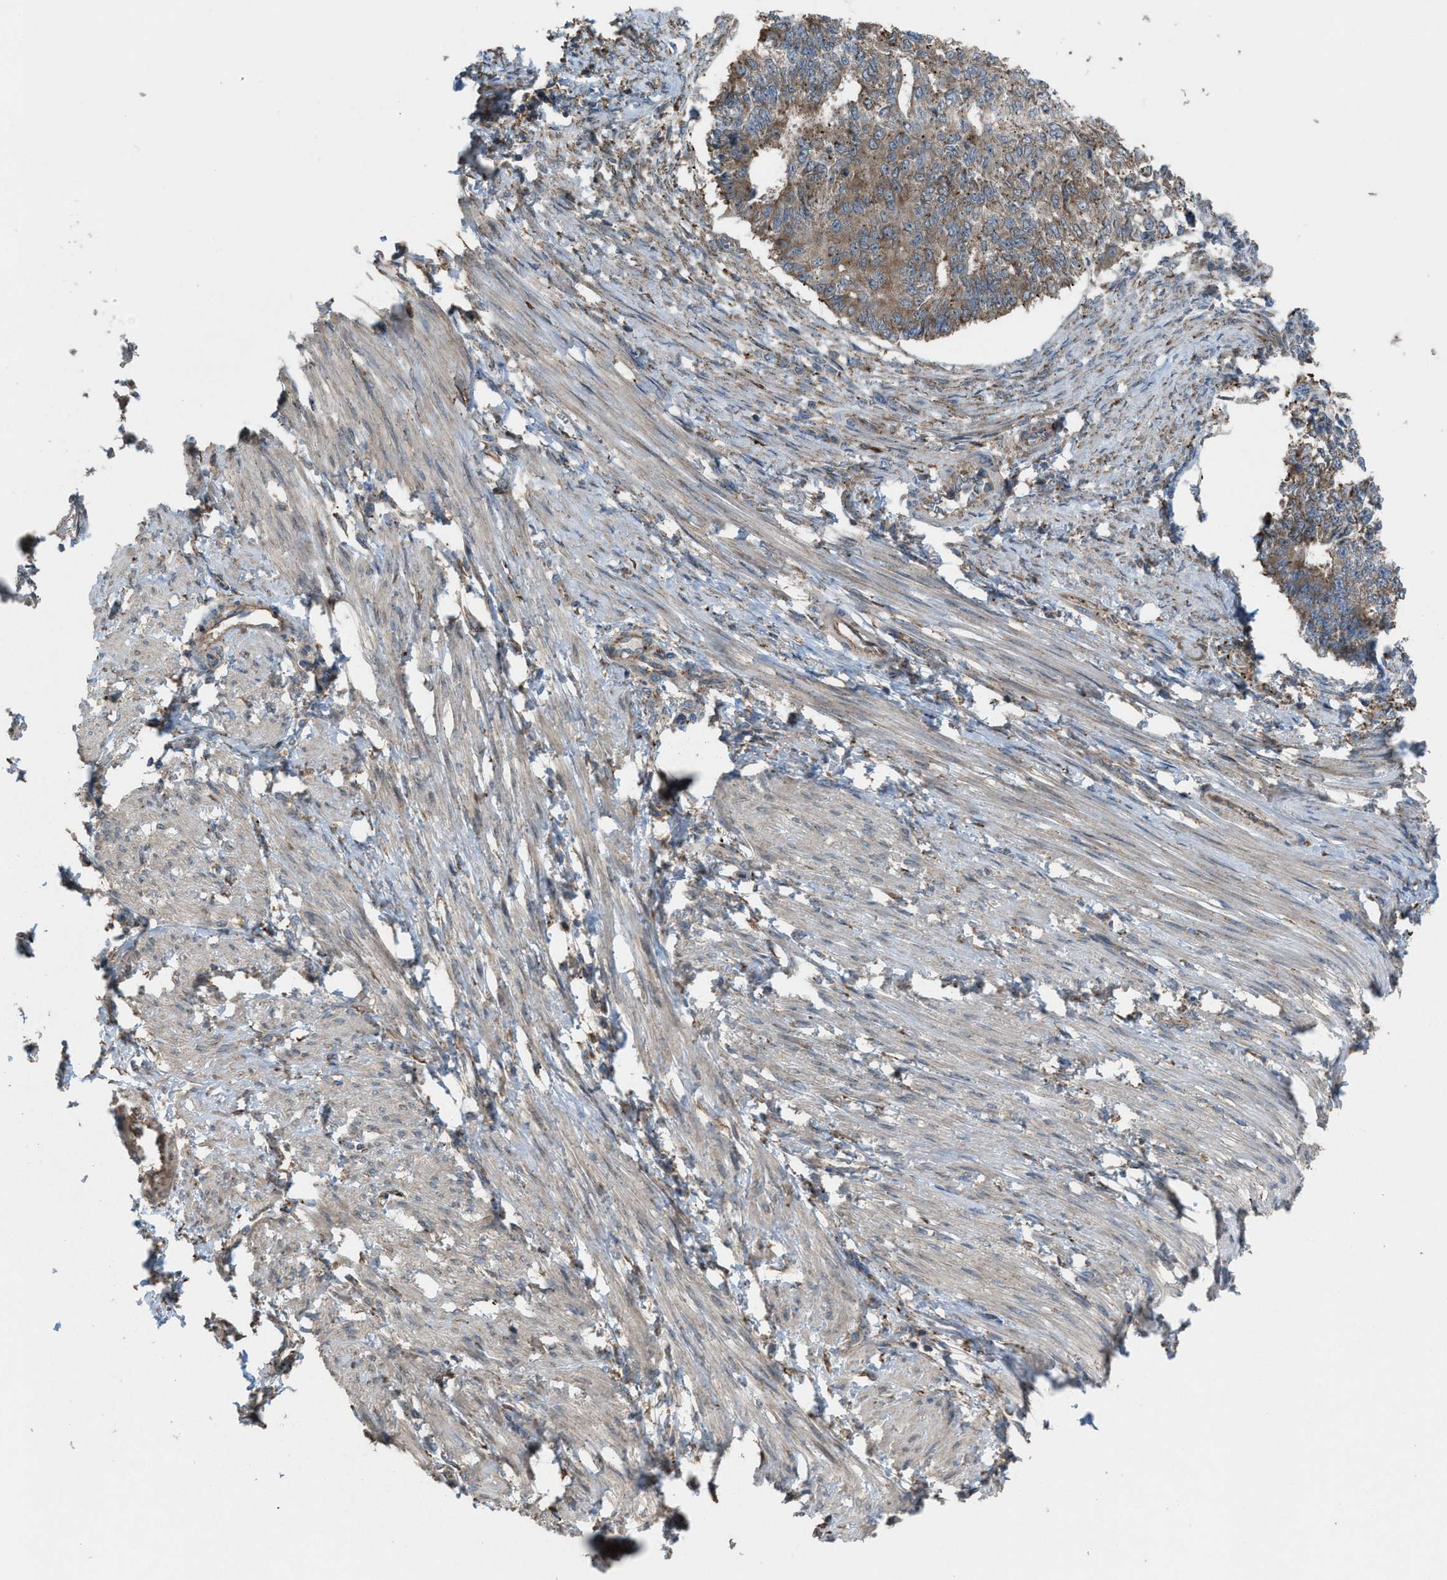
{"staining": {"intensity": "moderate", "quantity": ">75%", "location": "cytoplasmic/membranous"}, "tissue": "endometrial cancer", "cell_type": "Tumor cells", "image_type": "cancer", "snomed": [{"axis": "morphology", "description": "Adenocarcinoma, NOS"}, {"axis": "topography", "description": "Endometrium"}], "caption": "This is an image of IHC staining of endometrial cancer (adenocarcinoma), which shows moderate staining in the cytoplasmic/membranous of tumor cells.", "gene": "PLAA", "patient": {"sex": "female", "age": 32}}